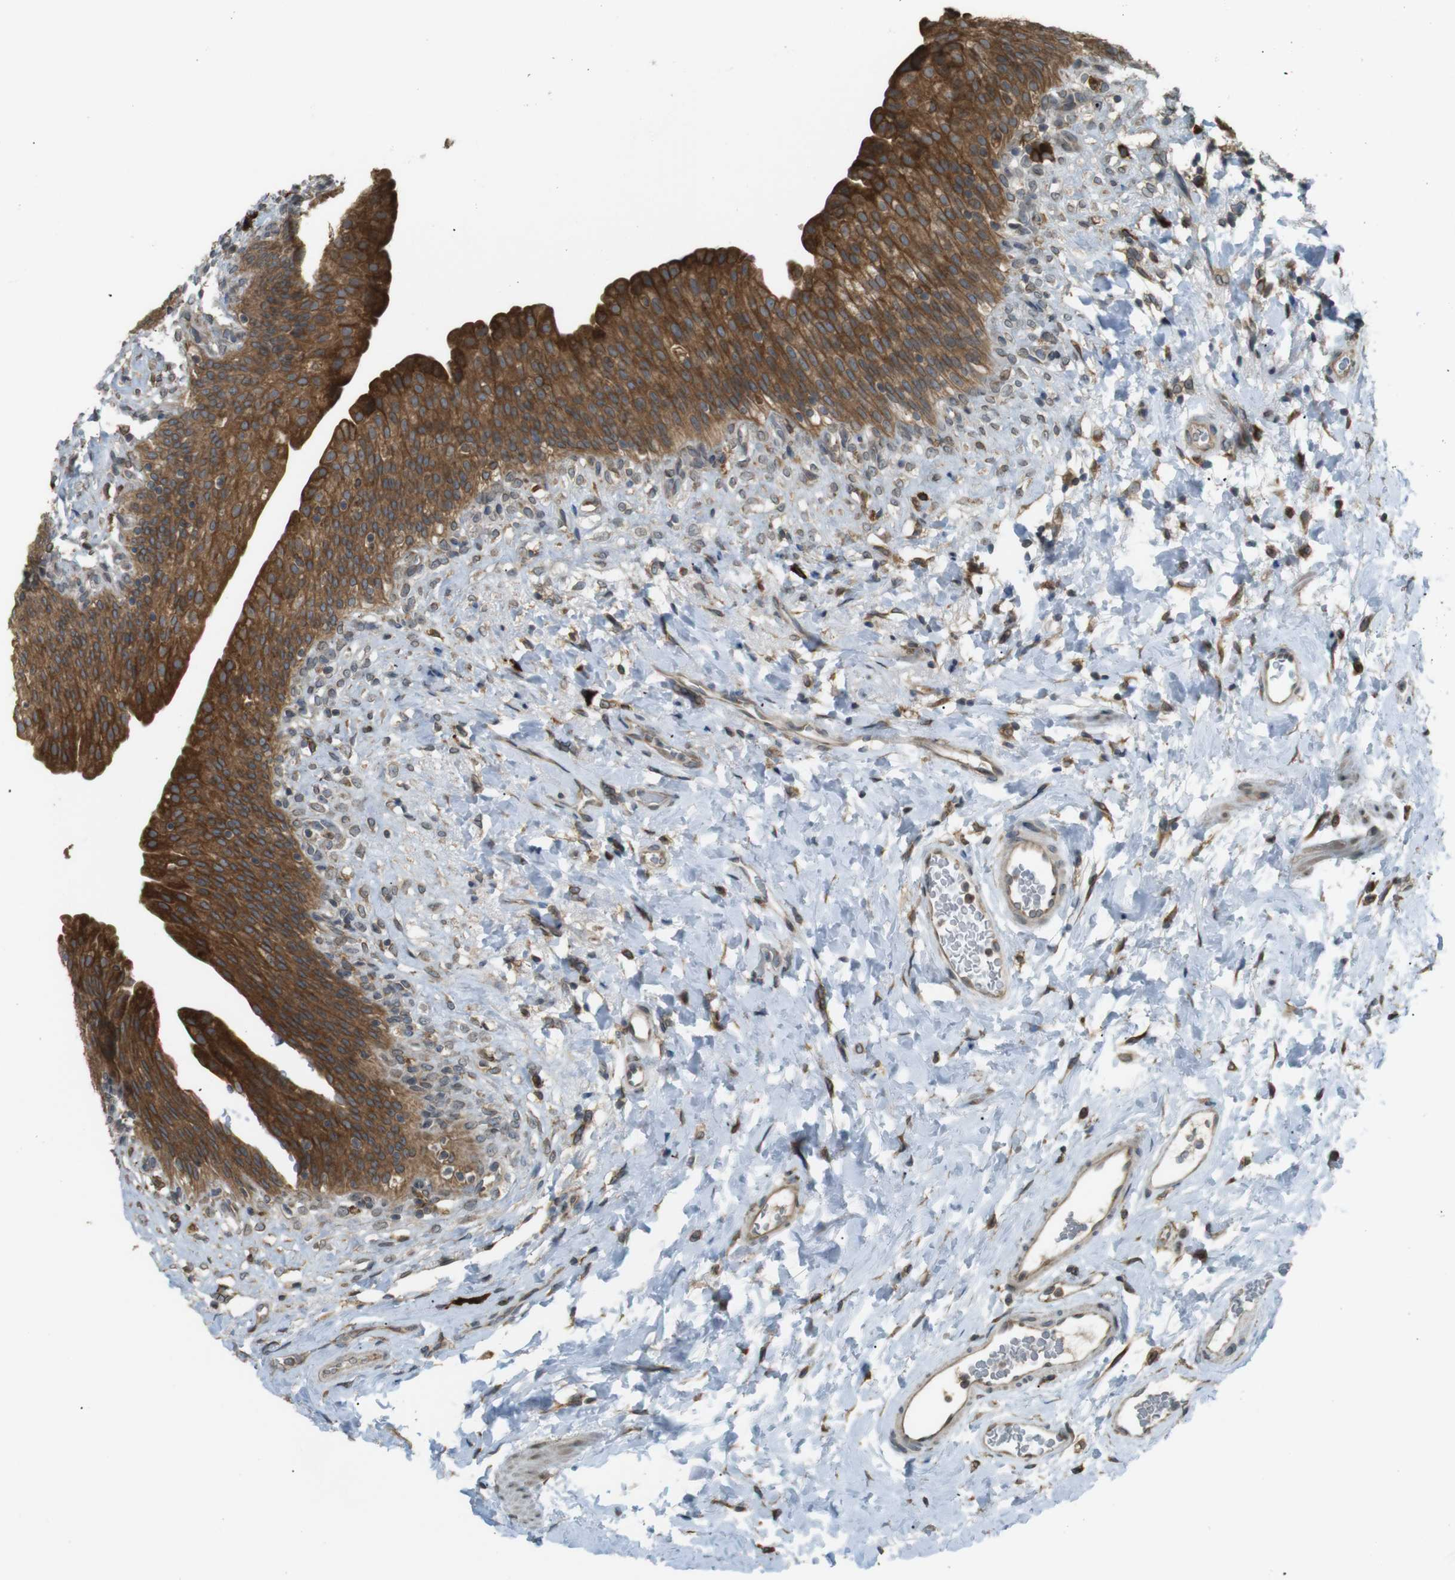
{"staining": {"intensity": "strong", "quantity": ">75%", "location": "cytoplasmic/membranous"}, "tissue": "urinary bladder", "cell_type": "Urothelial cells", "image_type": "normal", "snomed": [{"axis": "morphology", "description": "Normal tissue, NOS"}, {"axis": "topography", "description": "Urinary bladder"}], "caption": "Protein expression analysis of unremarkable human urinary bladder reveals strong cytoplasmic/membranous staining in about >75% of urothelial cells. Using DAB (3,3'-diaminobenzidine) (brown) and hematoxylin (blue) stains, captured at high magnification using brightfield microscopy.", "gene": "TMED4", "patient": {"sex": "female", "age": 79}}